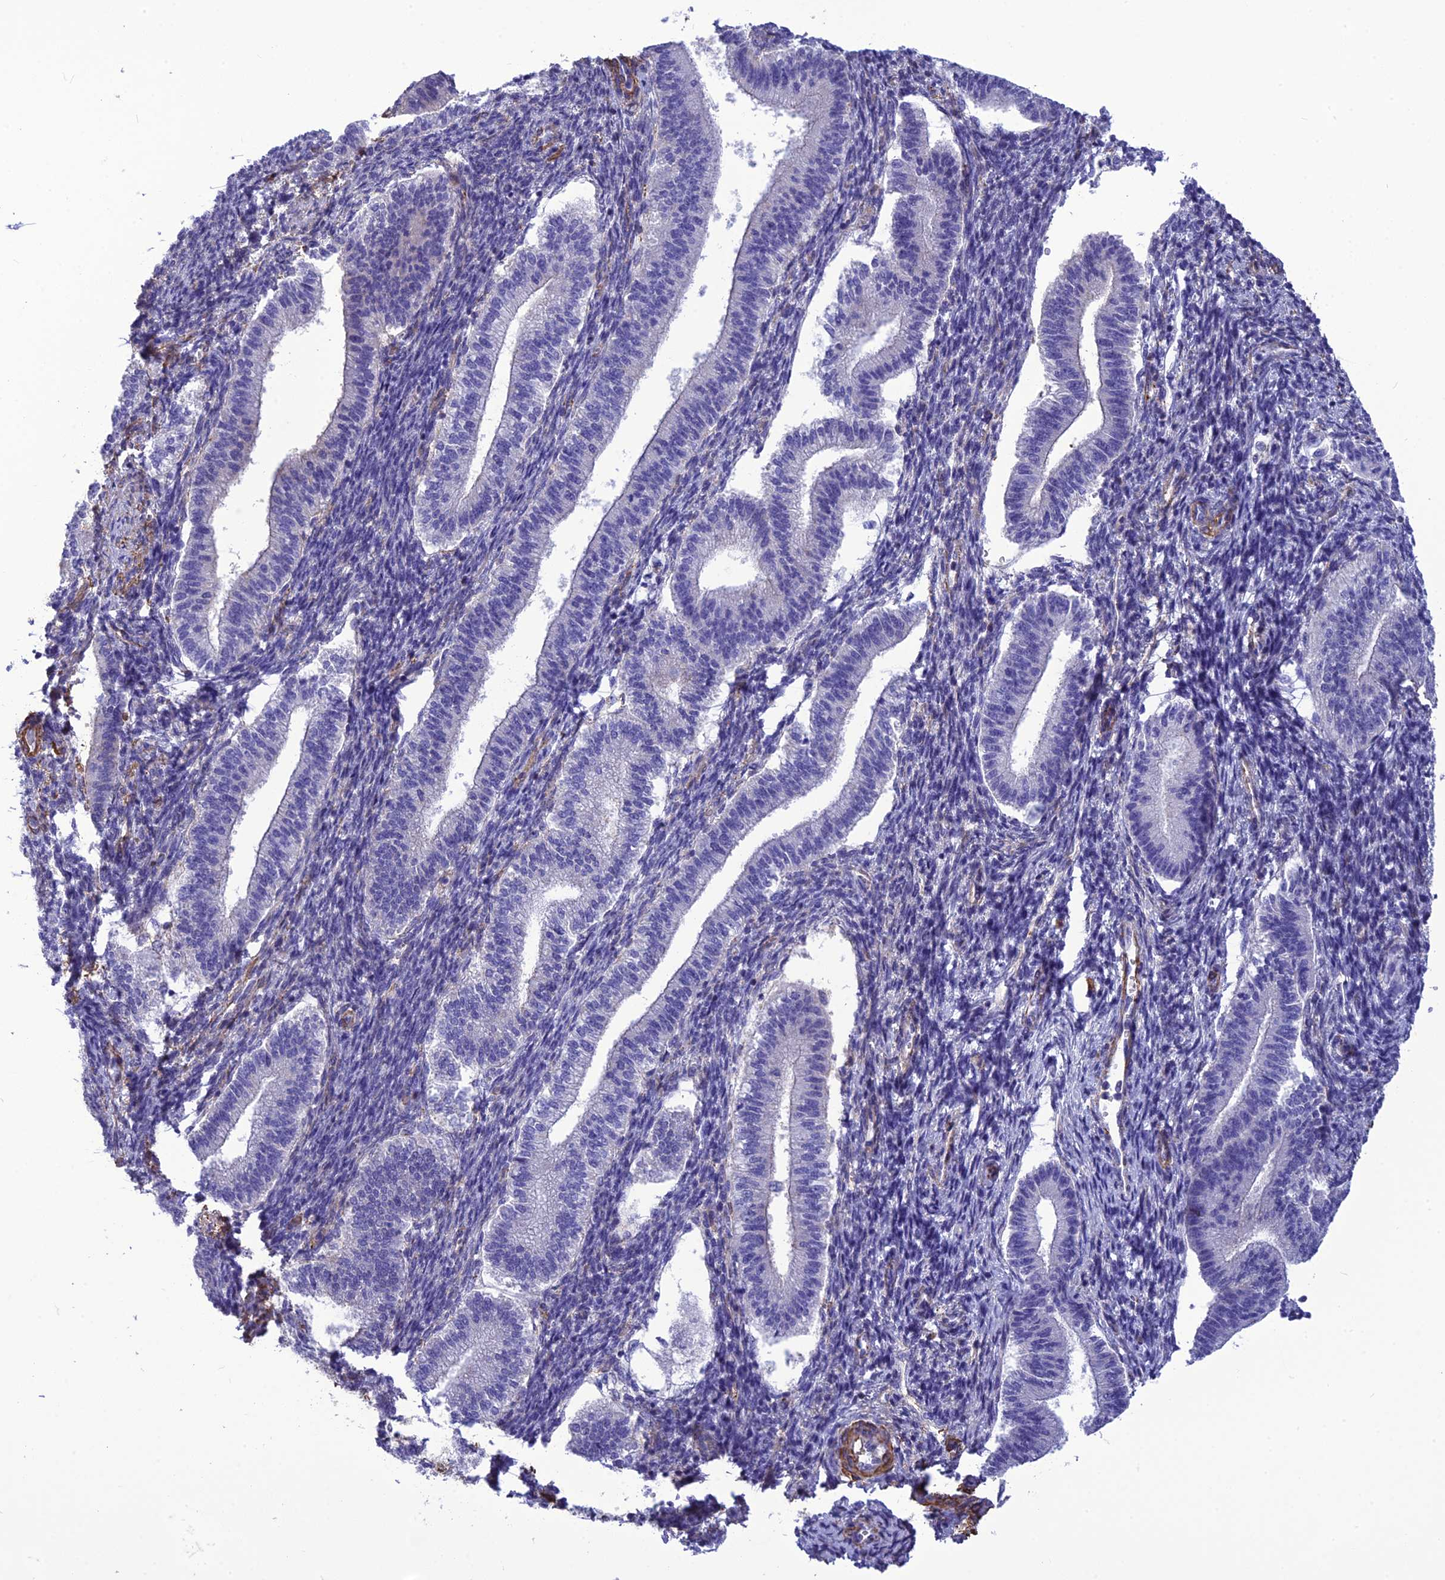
{"staining": {"intensity": "negative", "quantity": "none", "location": "none"}, "tissue": "endometrium", "cell_type": "Cells in endometrial stroma", "image_type": "normal", "snomed": [{"axis": "morphology", "description": "Normal tissue, NOS"}, {"axis": "topography", "description": "Endometrium"}], "caption": "Immunohistochemical staining of unremarkable human endometrium displays no significant staining in cells in endometrial stroma. (DAB (3,3'-diaminobenzidine) immunohistochemistry, high magnification).", "gene": "NKD1", "patient": {"sex": "female", "age": 24}}